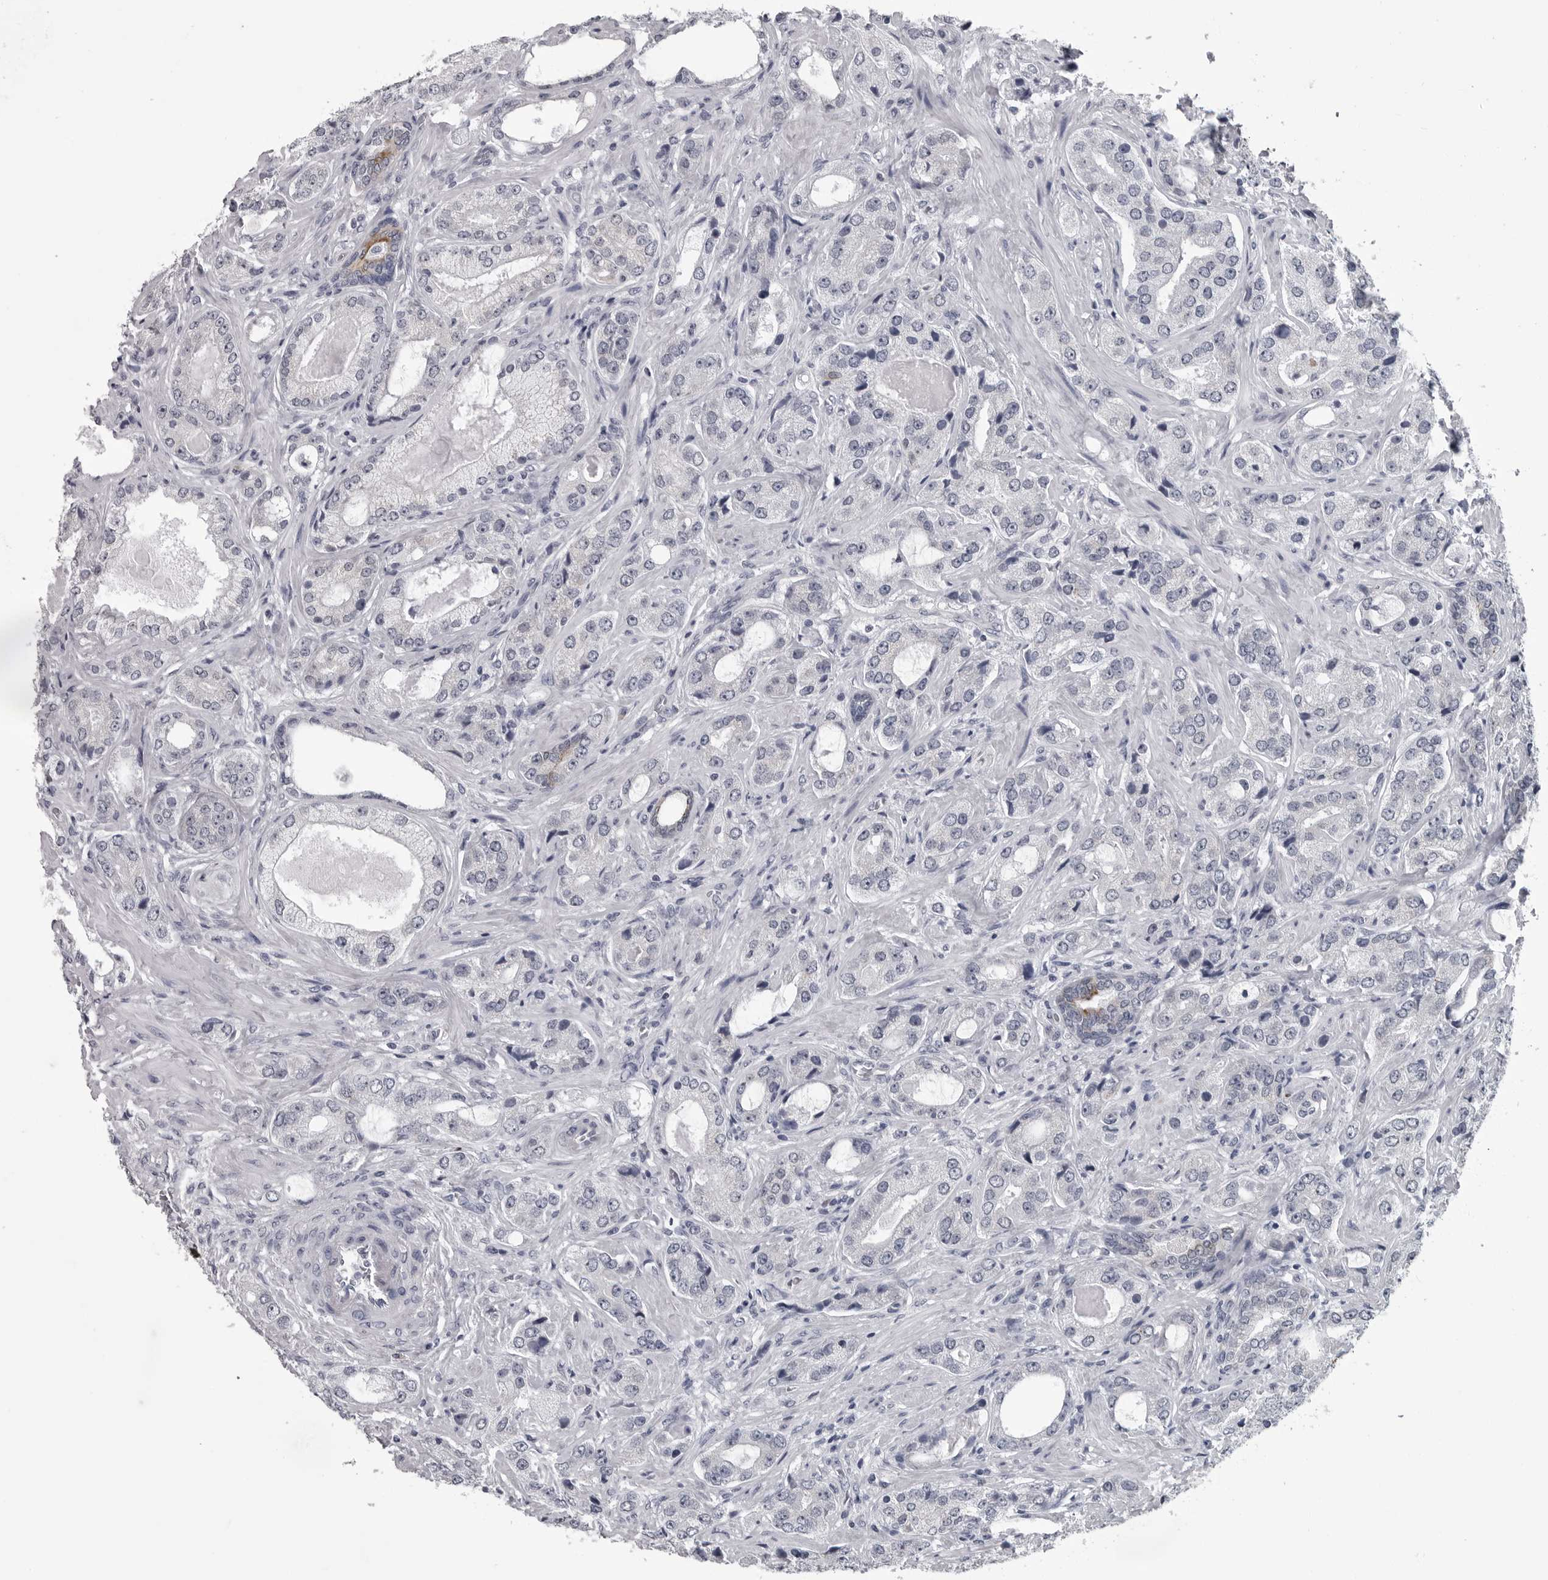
{"staining": {"intensity": "negative", "quantity": "none", "location": "none"}, "tissue": "prostate cancer", "cell_type": "Tumor cells", "image_type": "cancer", "snomed": [{"axis": "morphology", "description": "Normal tissue, NOS"}, {"axis": "morphology", "description": "Adenocarcinoma, High grade"}, {"axis": "topography", "description": "Prostate"}, {"axis": "topography", "description": "Peripheral nerve tissue"}], "caption": "Histopathology image shows no significant protein positivity in tumor cells of prostate cancer (high-grade adenocarcinoma). Brightfield microscopy of IHC stained with DAB (3,3'-diaminobenzidine) (brown) and hematoxylin (blue), captured at high magnification.", "gene": "MYOC", "patient": {"sex": "male", "age": 59}}